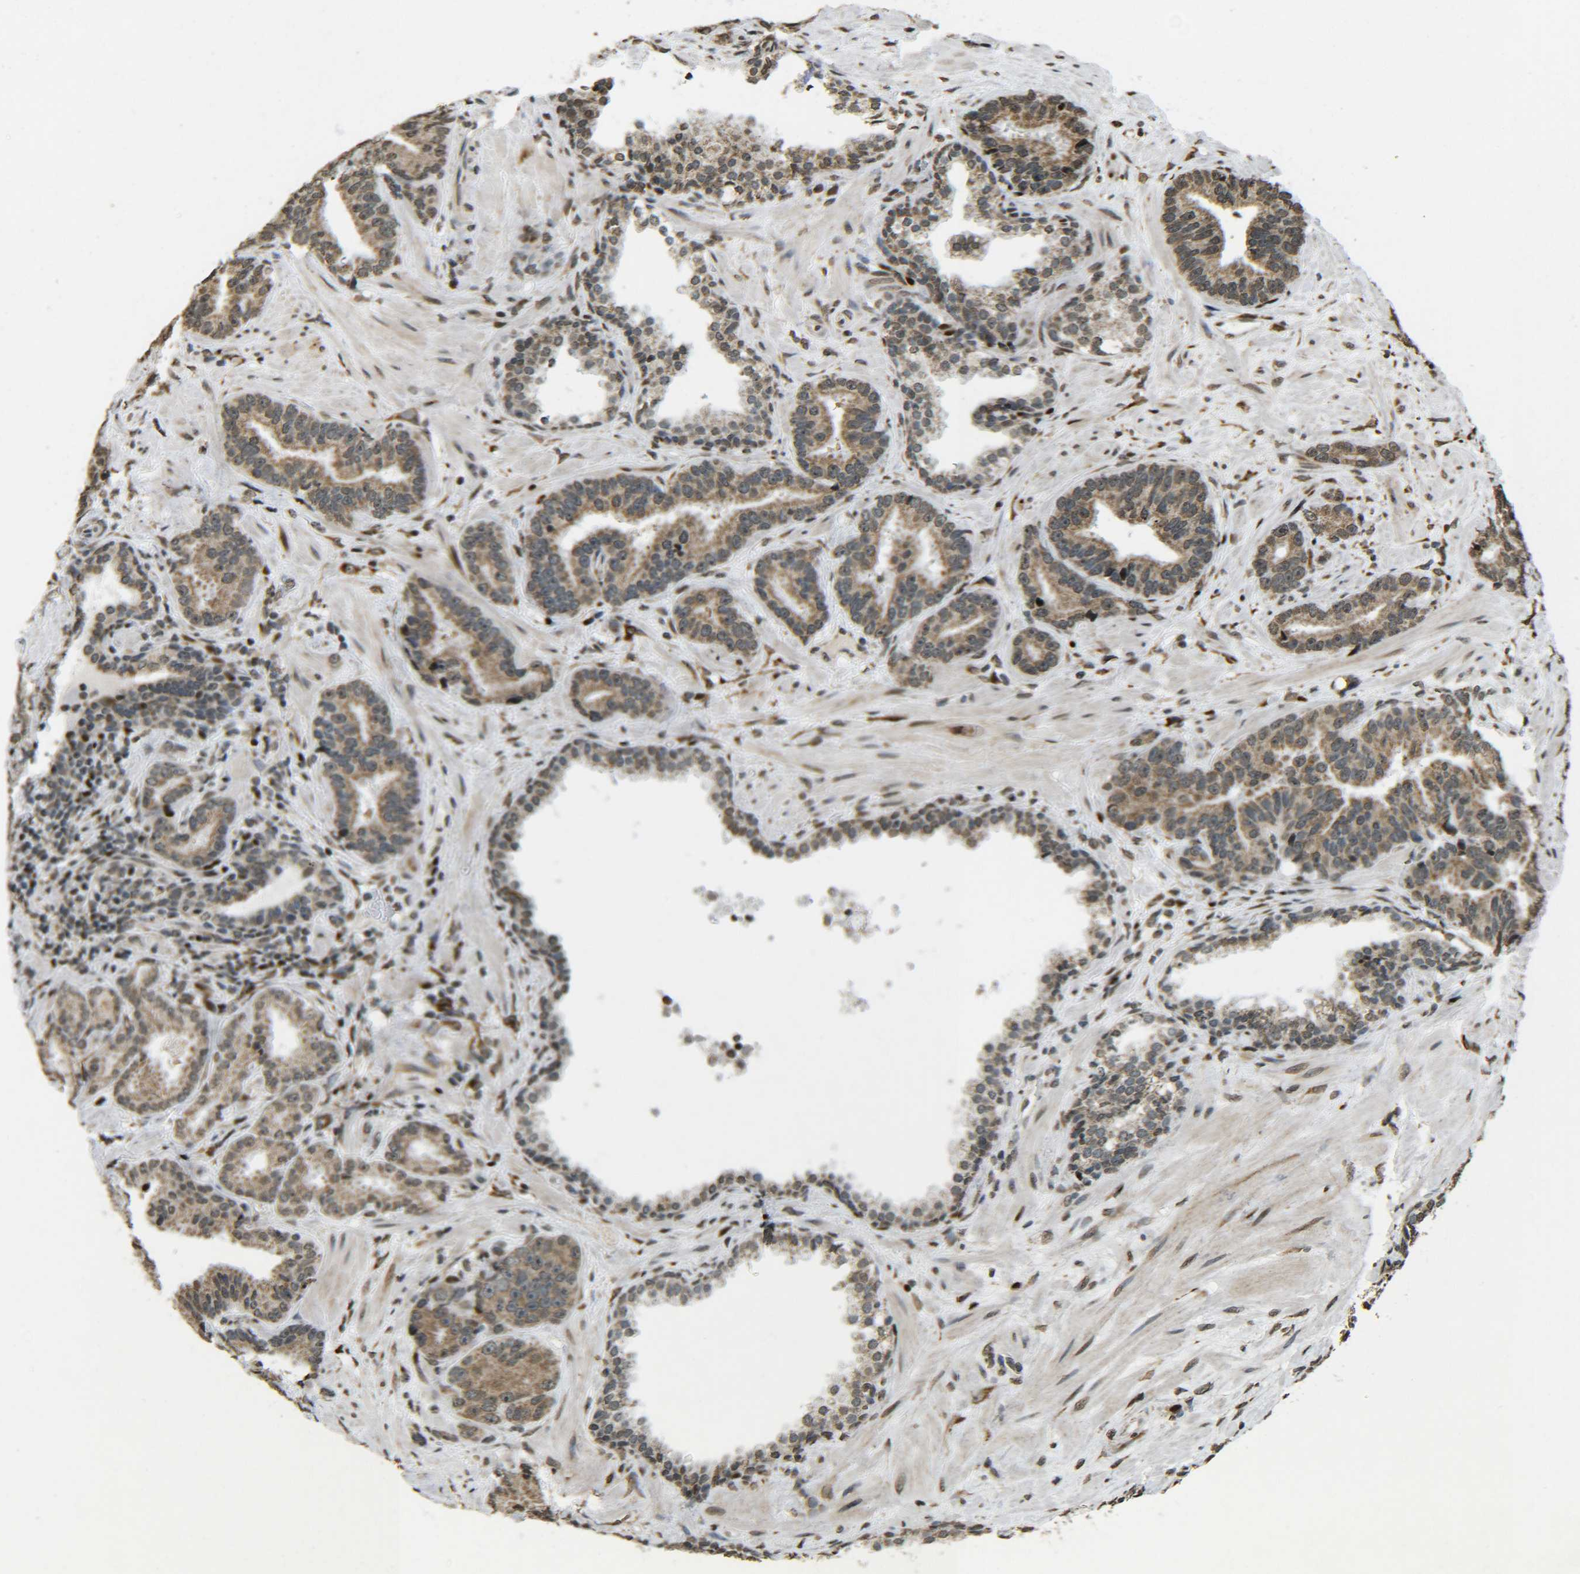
{"staining": {"intensity": "moderate", "quantity": ">75%", "location": "cytoplasmic/membranous"}, "tissue": "prostate cancer", "cell_type": "Tumor cells", "image_type": "cancer", "snomed": [{"axis": "morphology", "description": "Adenocarcinoma, Low grade"}, {"axis": "topography", "description": "Prostate"}], "caption": "Moderate cytoplasmic/membranous staining for a protein is present in approximately >75% of tumor cells of adenocarcinoma (low-grade) (prostate) using immunohistochemistry (IHC).", "gene": "NEUROG2", "patient": {"sex": "male", "age": 59}}